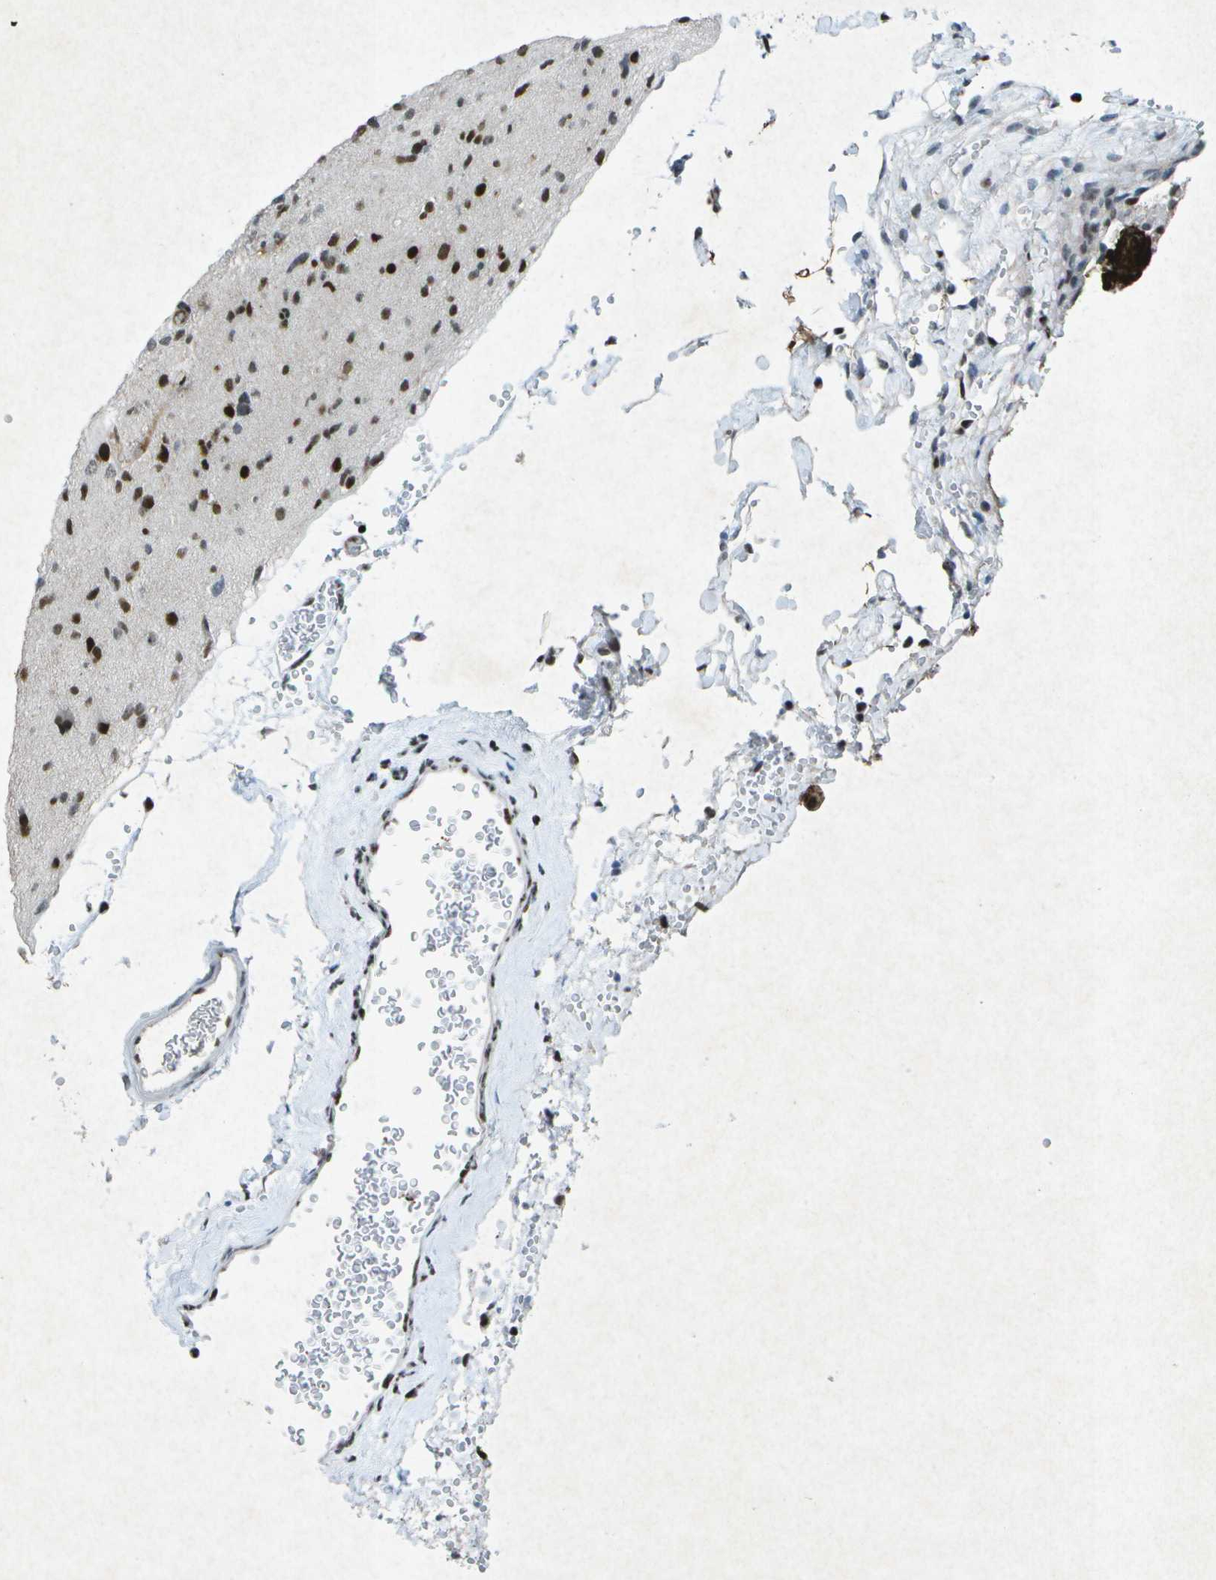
{"staining": {"intensity": "strong", "quantity": ">75%", "location": "nuclear"}, "tissue": "glioma", "cell_type": "Tumor cells", "image_type": "cancer", "snomed": [{"axis": "morphology", "description": "Glioma, malignant, Low grade"}, {"axis": "topography", "description": "Brain"}], "caption": "This is an image of immunohistochemistry staining of glioma, which shows strong staining in the nuclear of tumor cells.", "gene": "MTA2", "patient": {"sex": "female", "age": 22}}